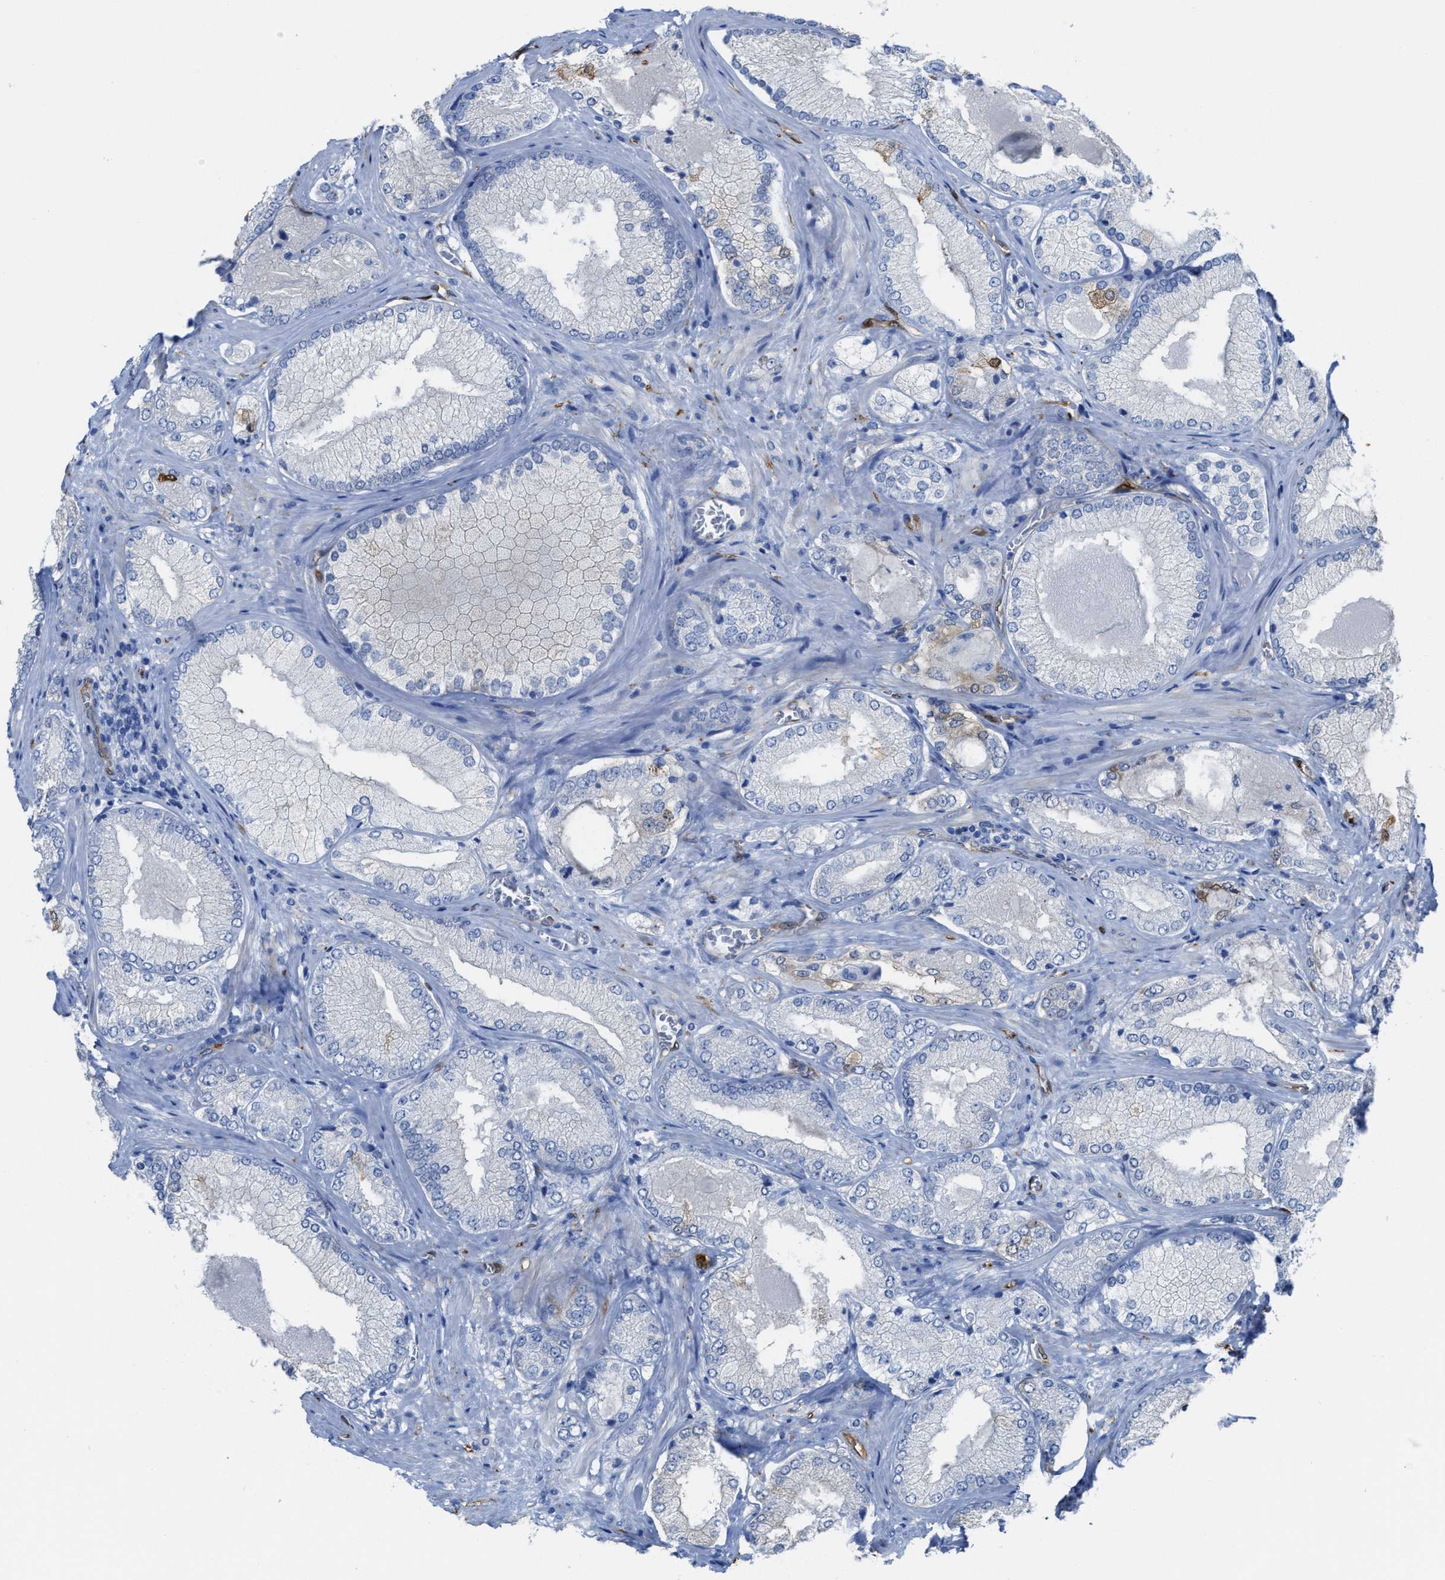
{"staining": {"intensity": "negative", "quantity": "none", "location": "none"}, "tissue": "prostate cancer", "cell_type": "Tumor cells", "image_type": "cancer", "snomed": [{"axis": "morphology", "description": "Adenocarcinoma, Low grade"}, {"axis": "topography", "description": "Prostate"}], "caption": "Tumor cells show no significant expression in prostate cancer. Brightfield microscopy of IHC stained with DAB (3,3'-diaminobenzidine) (brown) and hematoxylin (blue), captured at high magnification.", "gene": "ASS1", "patient": {"sex": "male", "age": 65}}